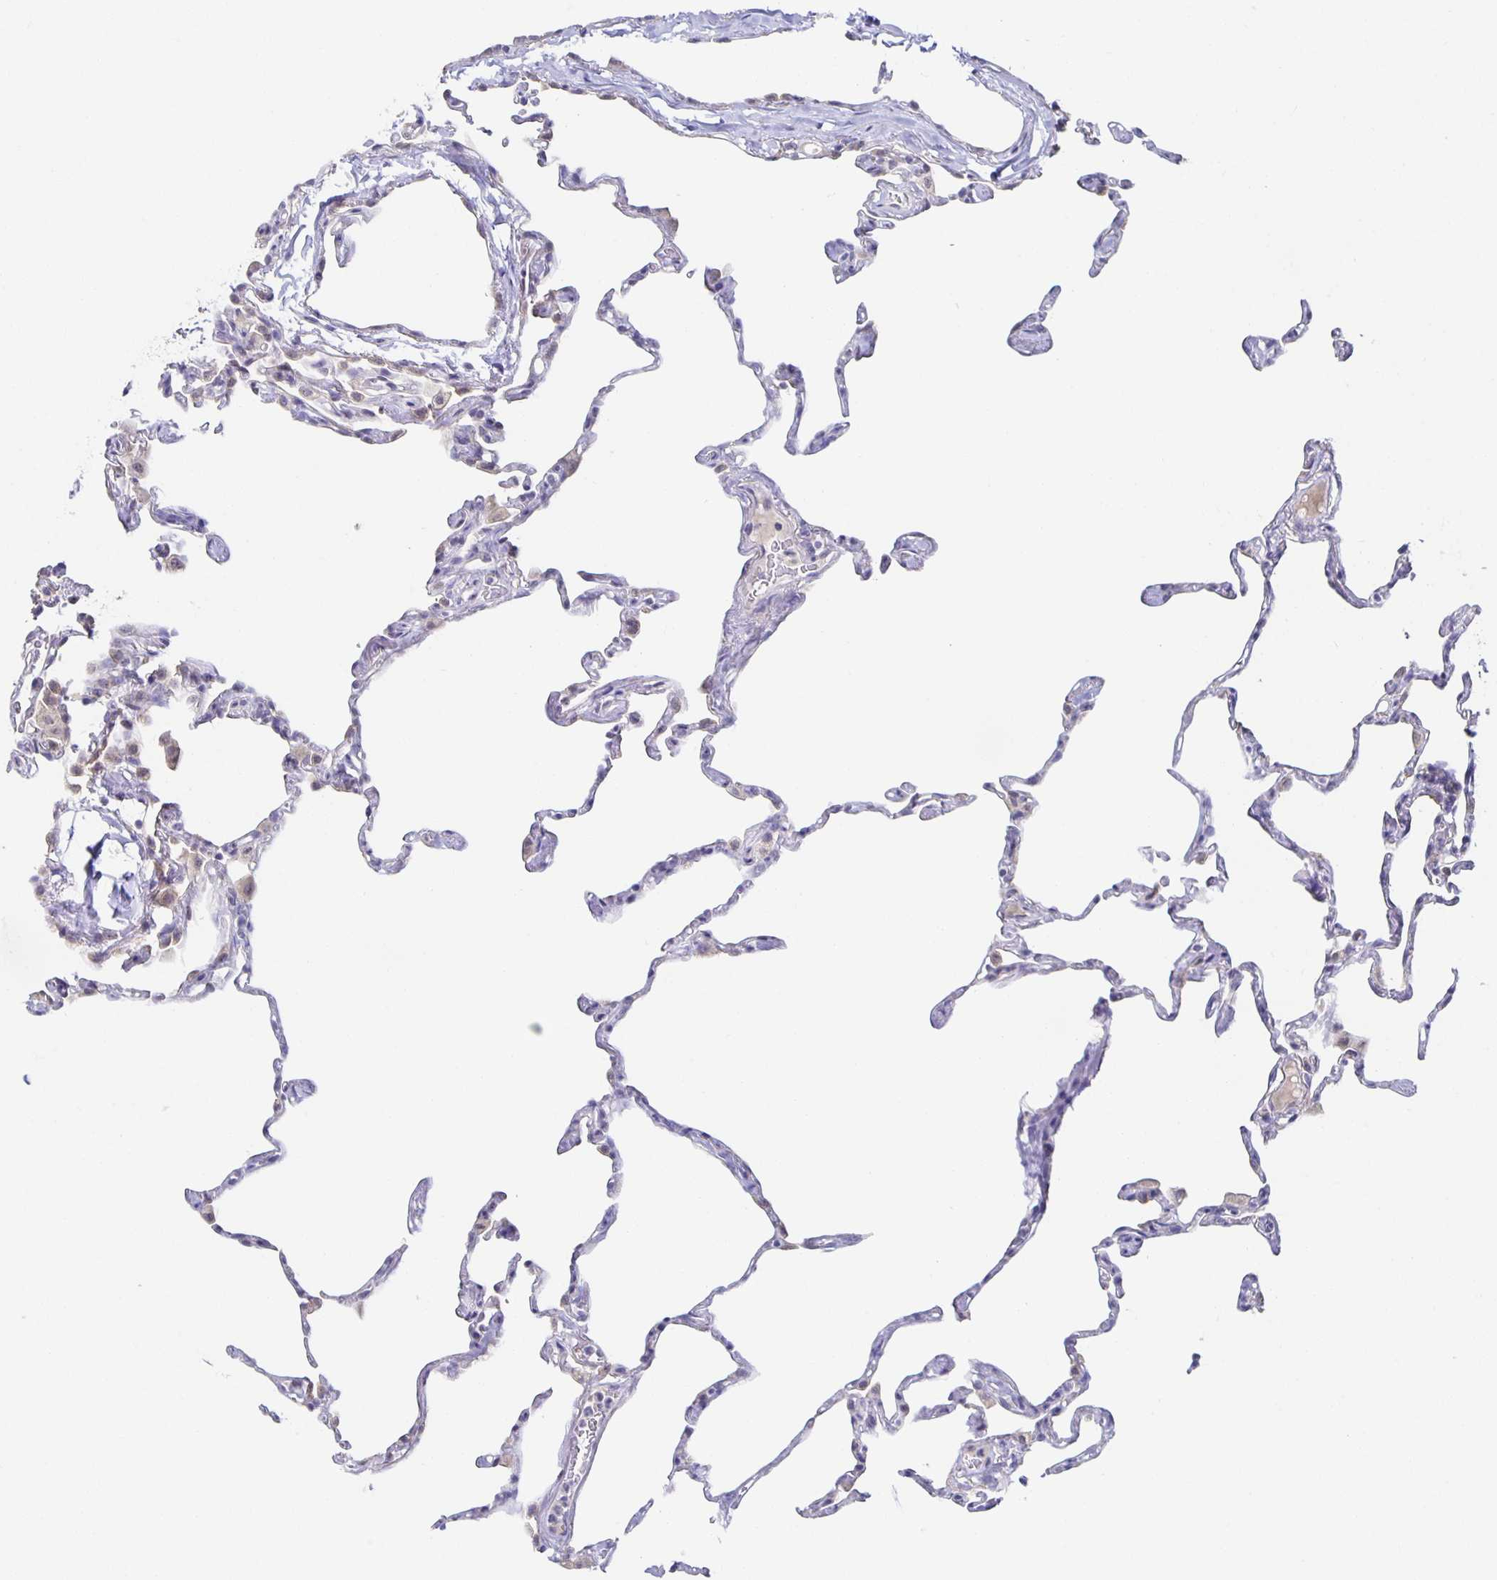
{"staining": {"intensity": "negative", "quantity": "none", "location": "none"}, "tissue": "lung", "cell_type": "Alveolar cells", "image_type": "normal", "snomed": [{"axis": "morphology", "description": "Normal tissue, NOS"}, {"axis": "topography", "description": "Lung"}], "caption": "A histopathology image of human lung is negative for staining in alveolar cells. (Brightfield microscopy of DAB (3,3'-diaminobenzidine) IHC at high magnification).", "gene": "BAD", "patient": {"sex": "male", "age": 65}}